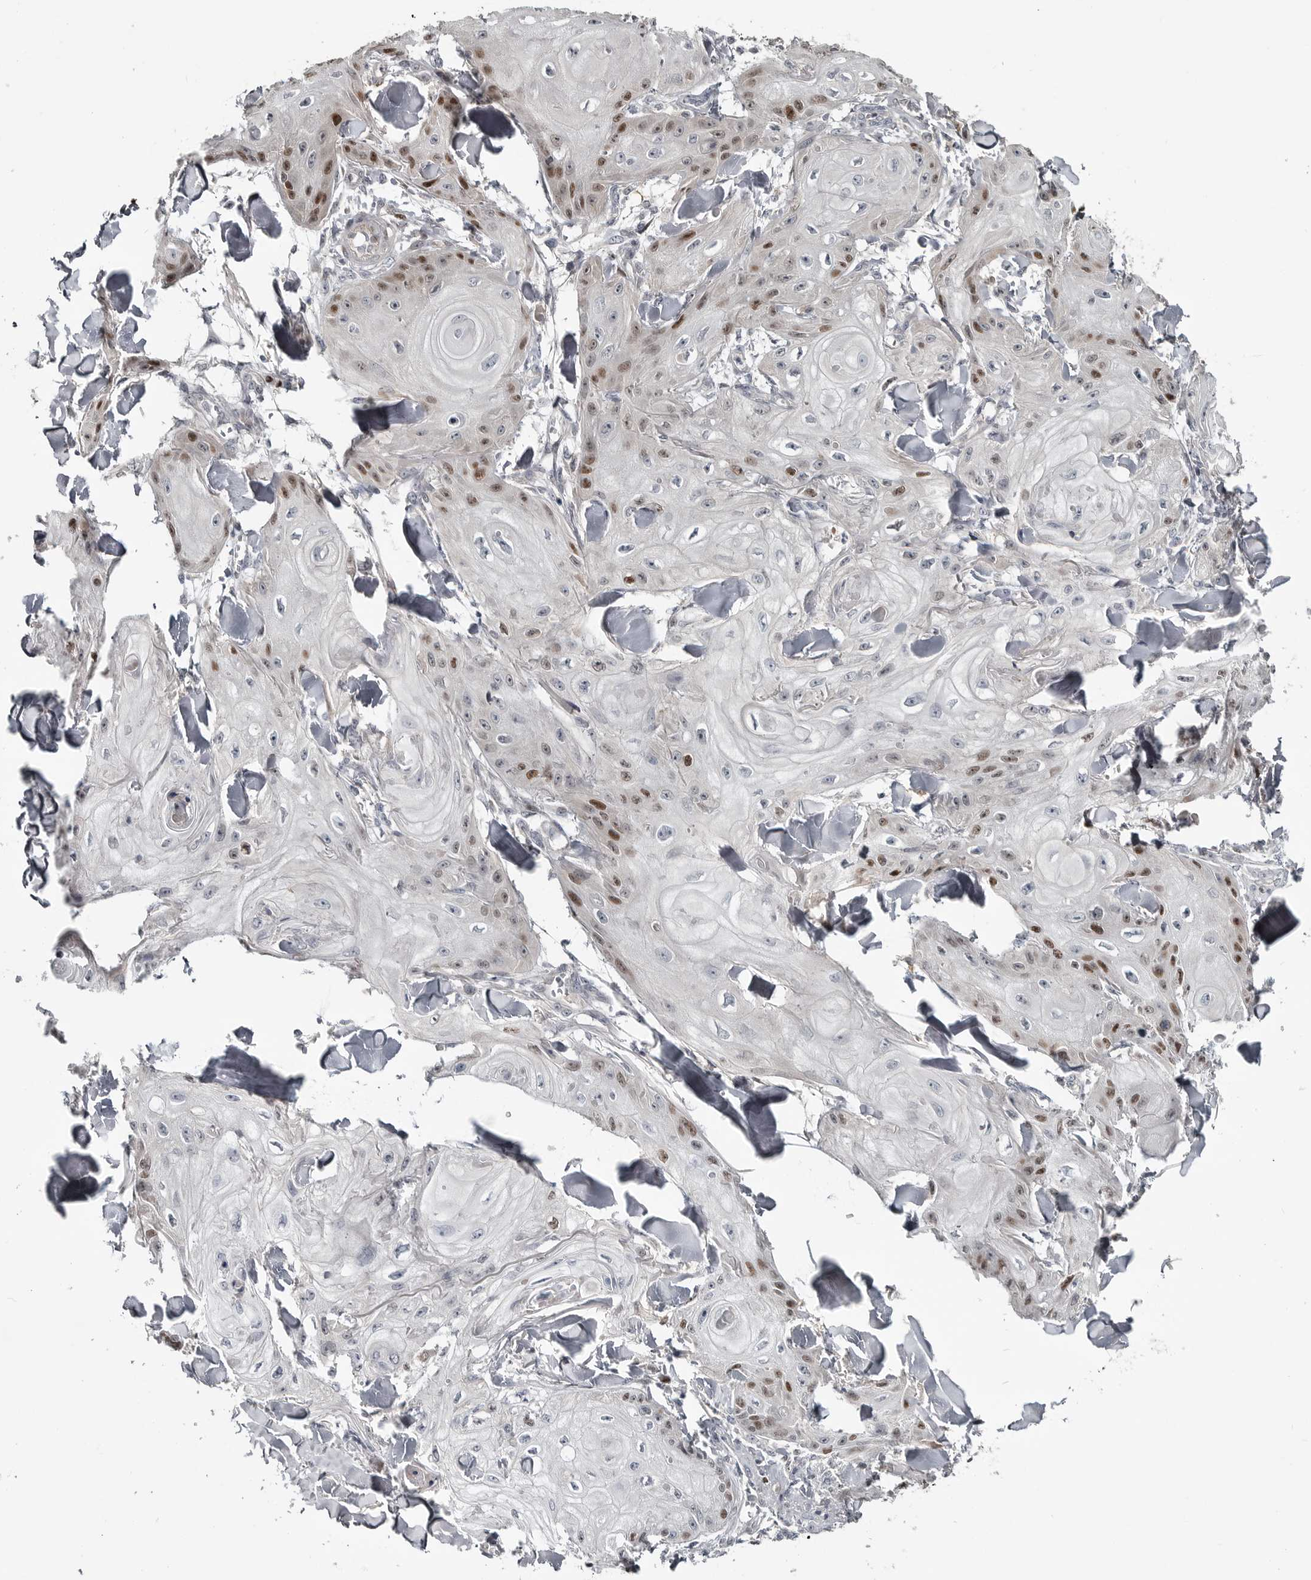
{"staining": {"intensity": "moderate", "quantity": "25%-75%", "location": "nuclear"}, "tissue": "skin cancer", "cell_type": "Tumor cells", "image_type": "cancer", "snomed": [{"axis": "morphology", "description": "Squamous cell carcinoma, NOS"}, {"axis": "topography", "description": "Skin"}], "caption": "Immunohistochemical staining of human skin cancer (squamous cell carcinoma) shows medium levels of moderate nuclear staining in approximately 25%-75% of tumor cells.", "gene": "ZNF277", "patient": {"sex": "male", "age": 74}}